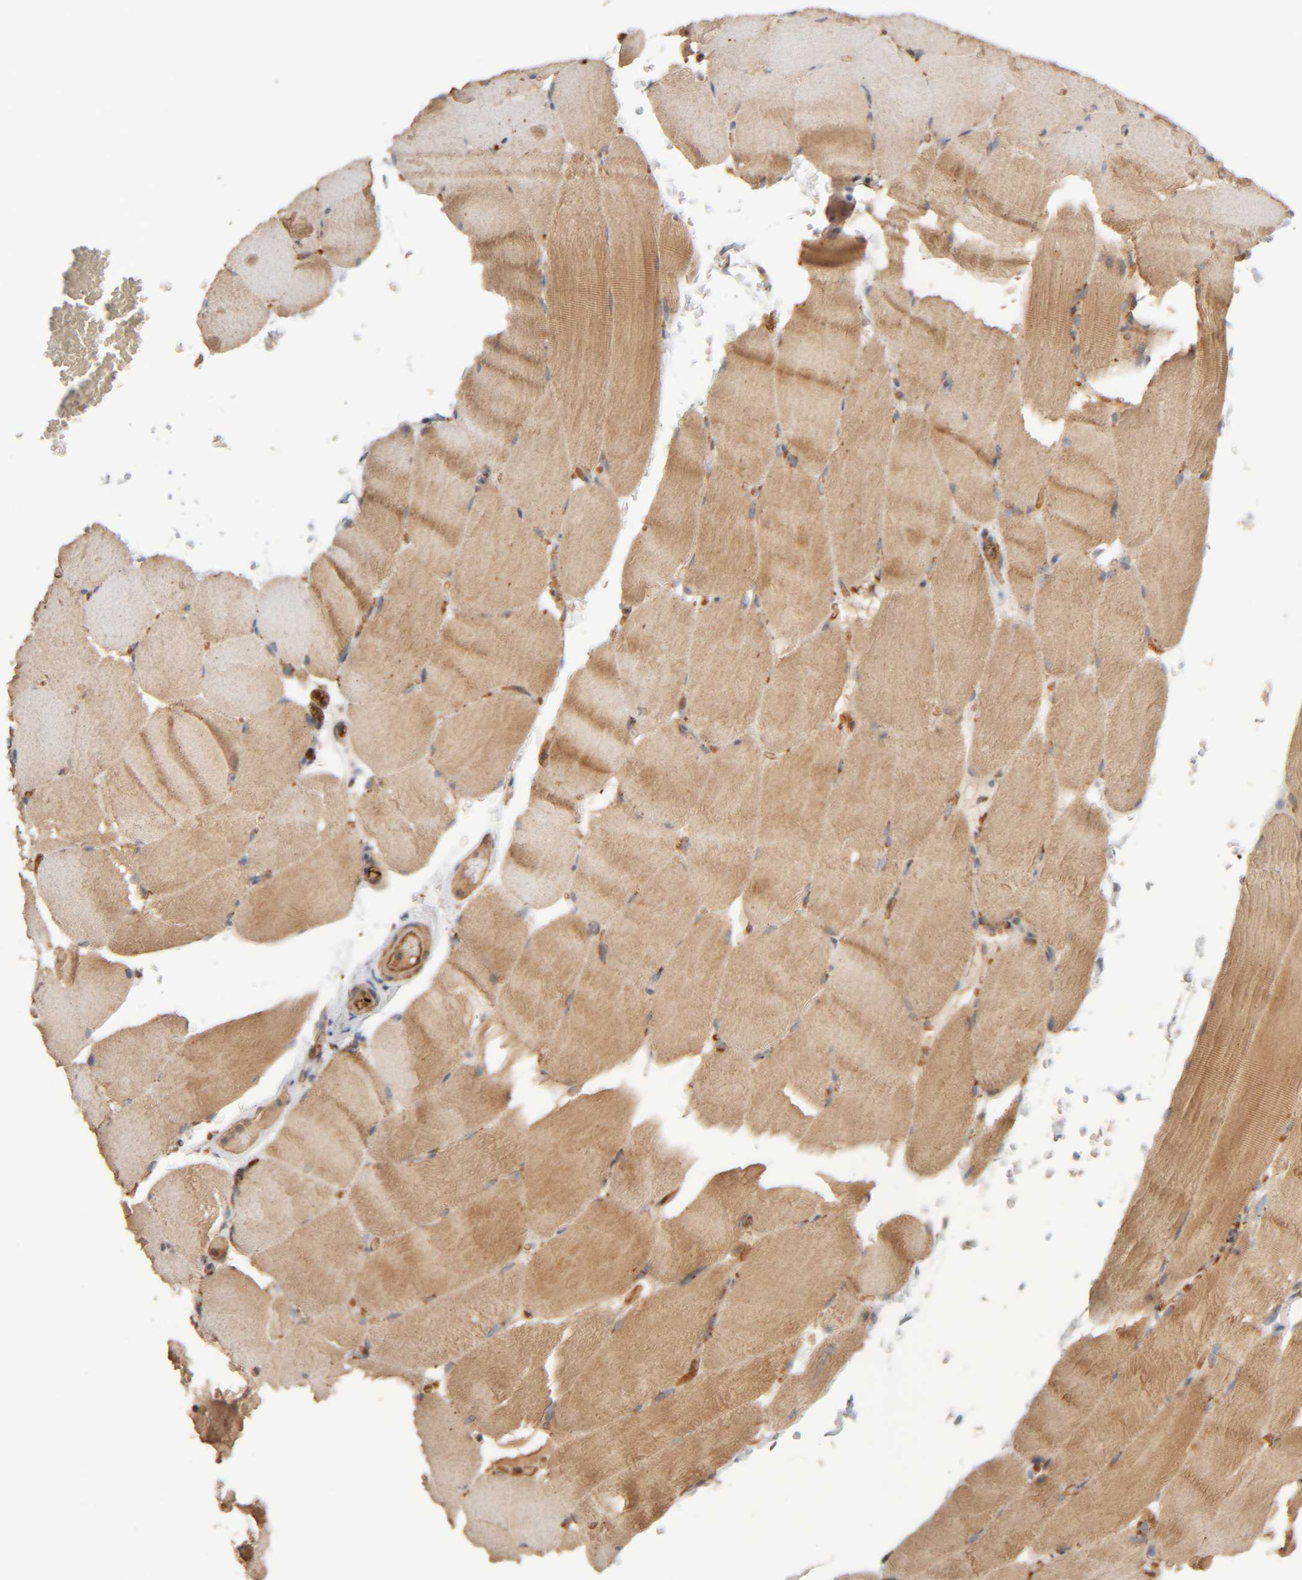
{"staining": {"intensity": "moderate", "quantity": ">75%", "location": "cytoplasmic/membranous"}, "tissue": "skeletal muscle", "cell_type": "Myocytes", "image_type": "normal", "snomed": [{"axis": "morphology", "description": "Normal tissue, NOS"}, {"axis": "topography", "description": "Skeletal muscle"}, {"axis": "topography", "description": "Parathyroid gland"}], "caption": "Moderate cytoplasmic/membranous staining for a protein is identified in about >75% of myocytes of unremarkable skeletal muscle using immunohistochemistry (IHC).", "gene": "TMEM192", "patient": {"sex": "female", "age": 37}}